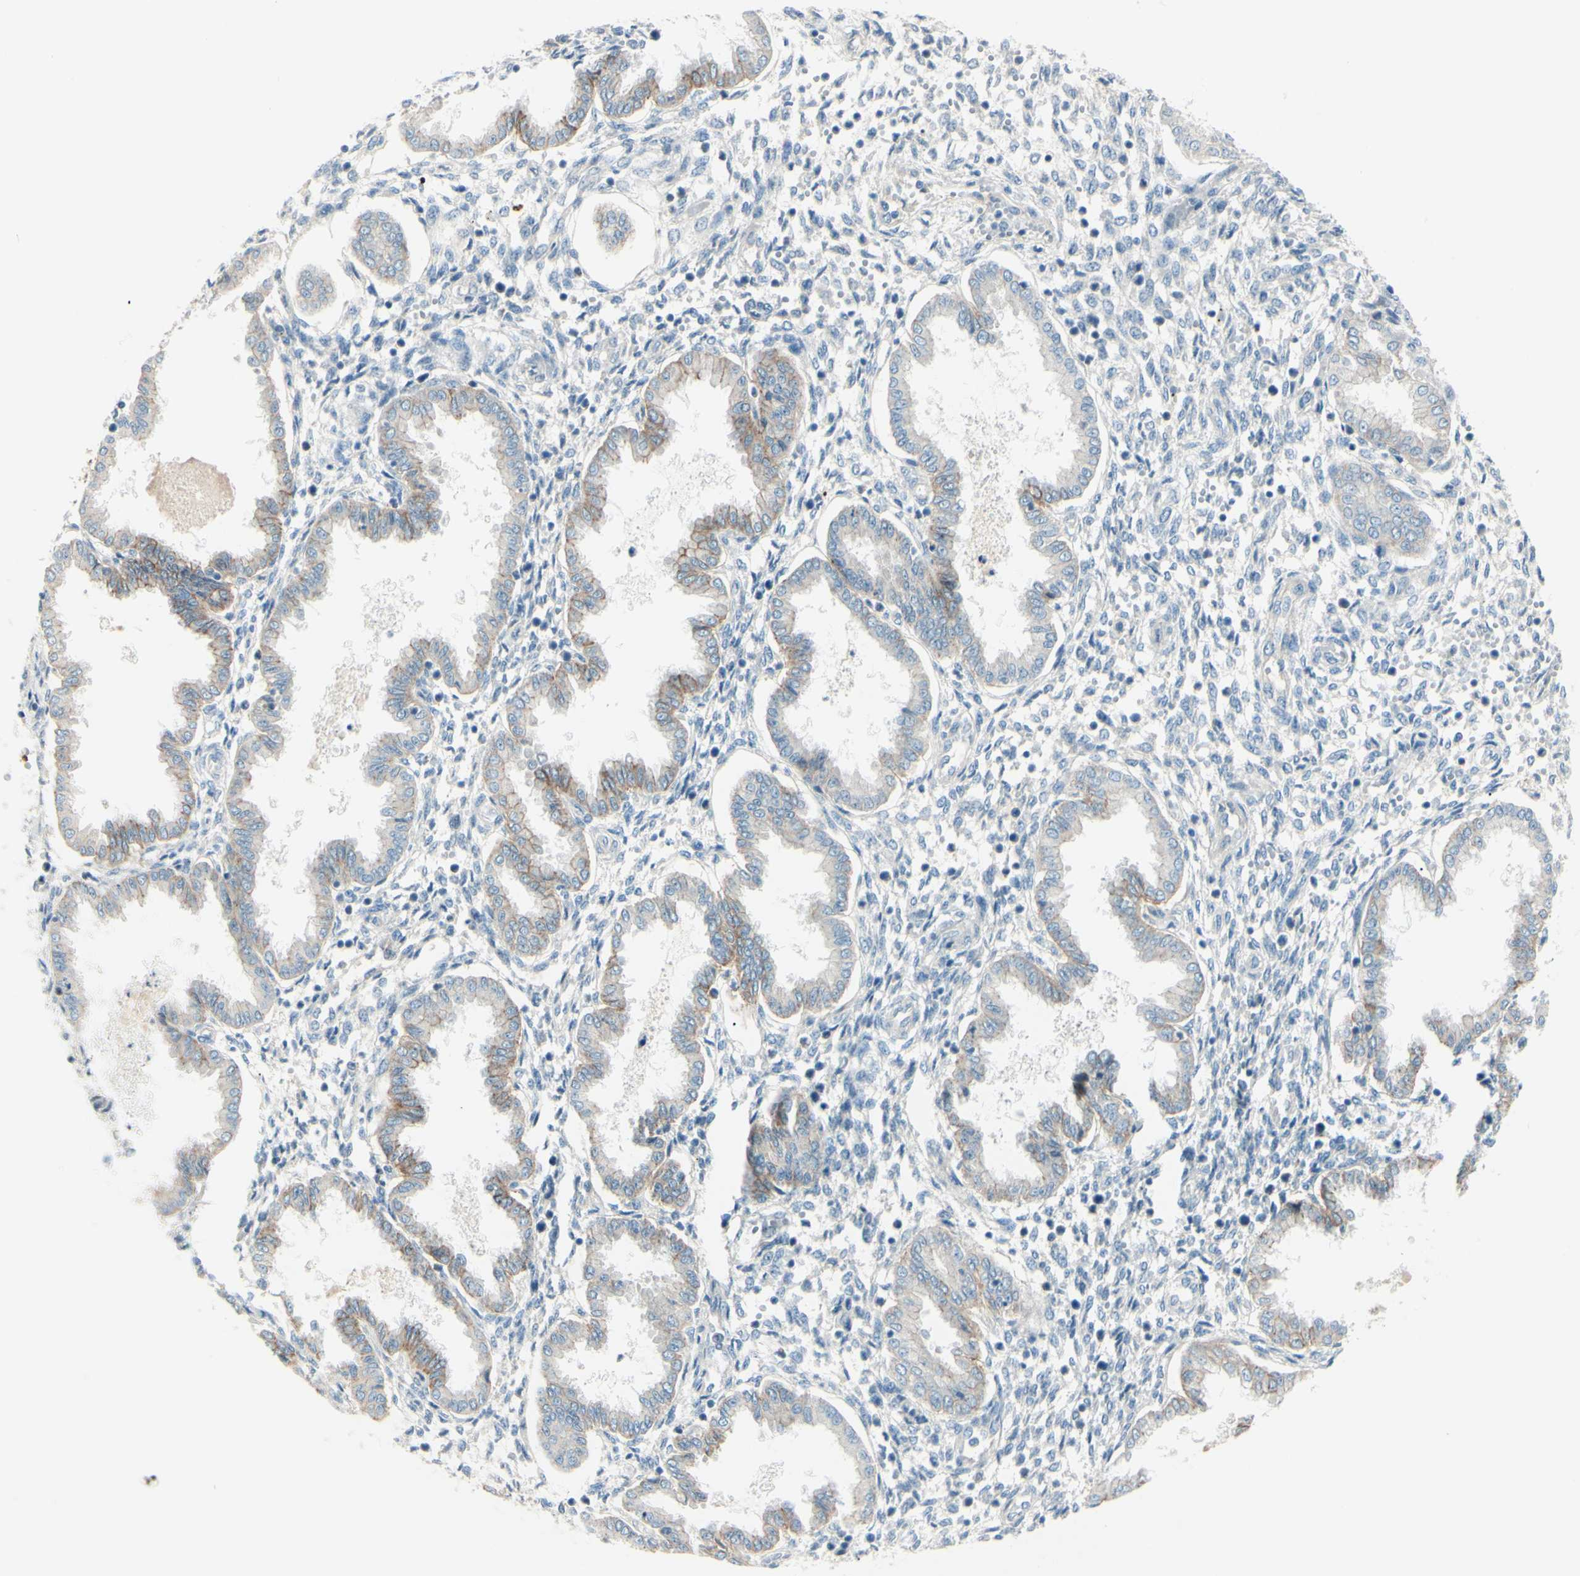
{"staining": {"intensity": "weak", "quantity": "<25%", "location": "cytoplasmic/membranous"}, "tissue": "endometrium", "cell_type": "Cells in endometrial stroma", "image_type": "normal", "snomed": [{"axis": "morphology", "description": "Normal tissue, NOS"}, {"axis": "topography", "description": "Endometrium"}], "caption": "Cells in endometrial stroma show no significant staining in unremarkable endometrium.", "gene": "LRRK1", "patient": {"sex": "female", "age": 33}}